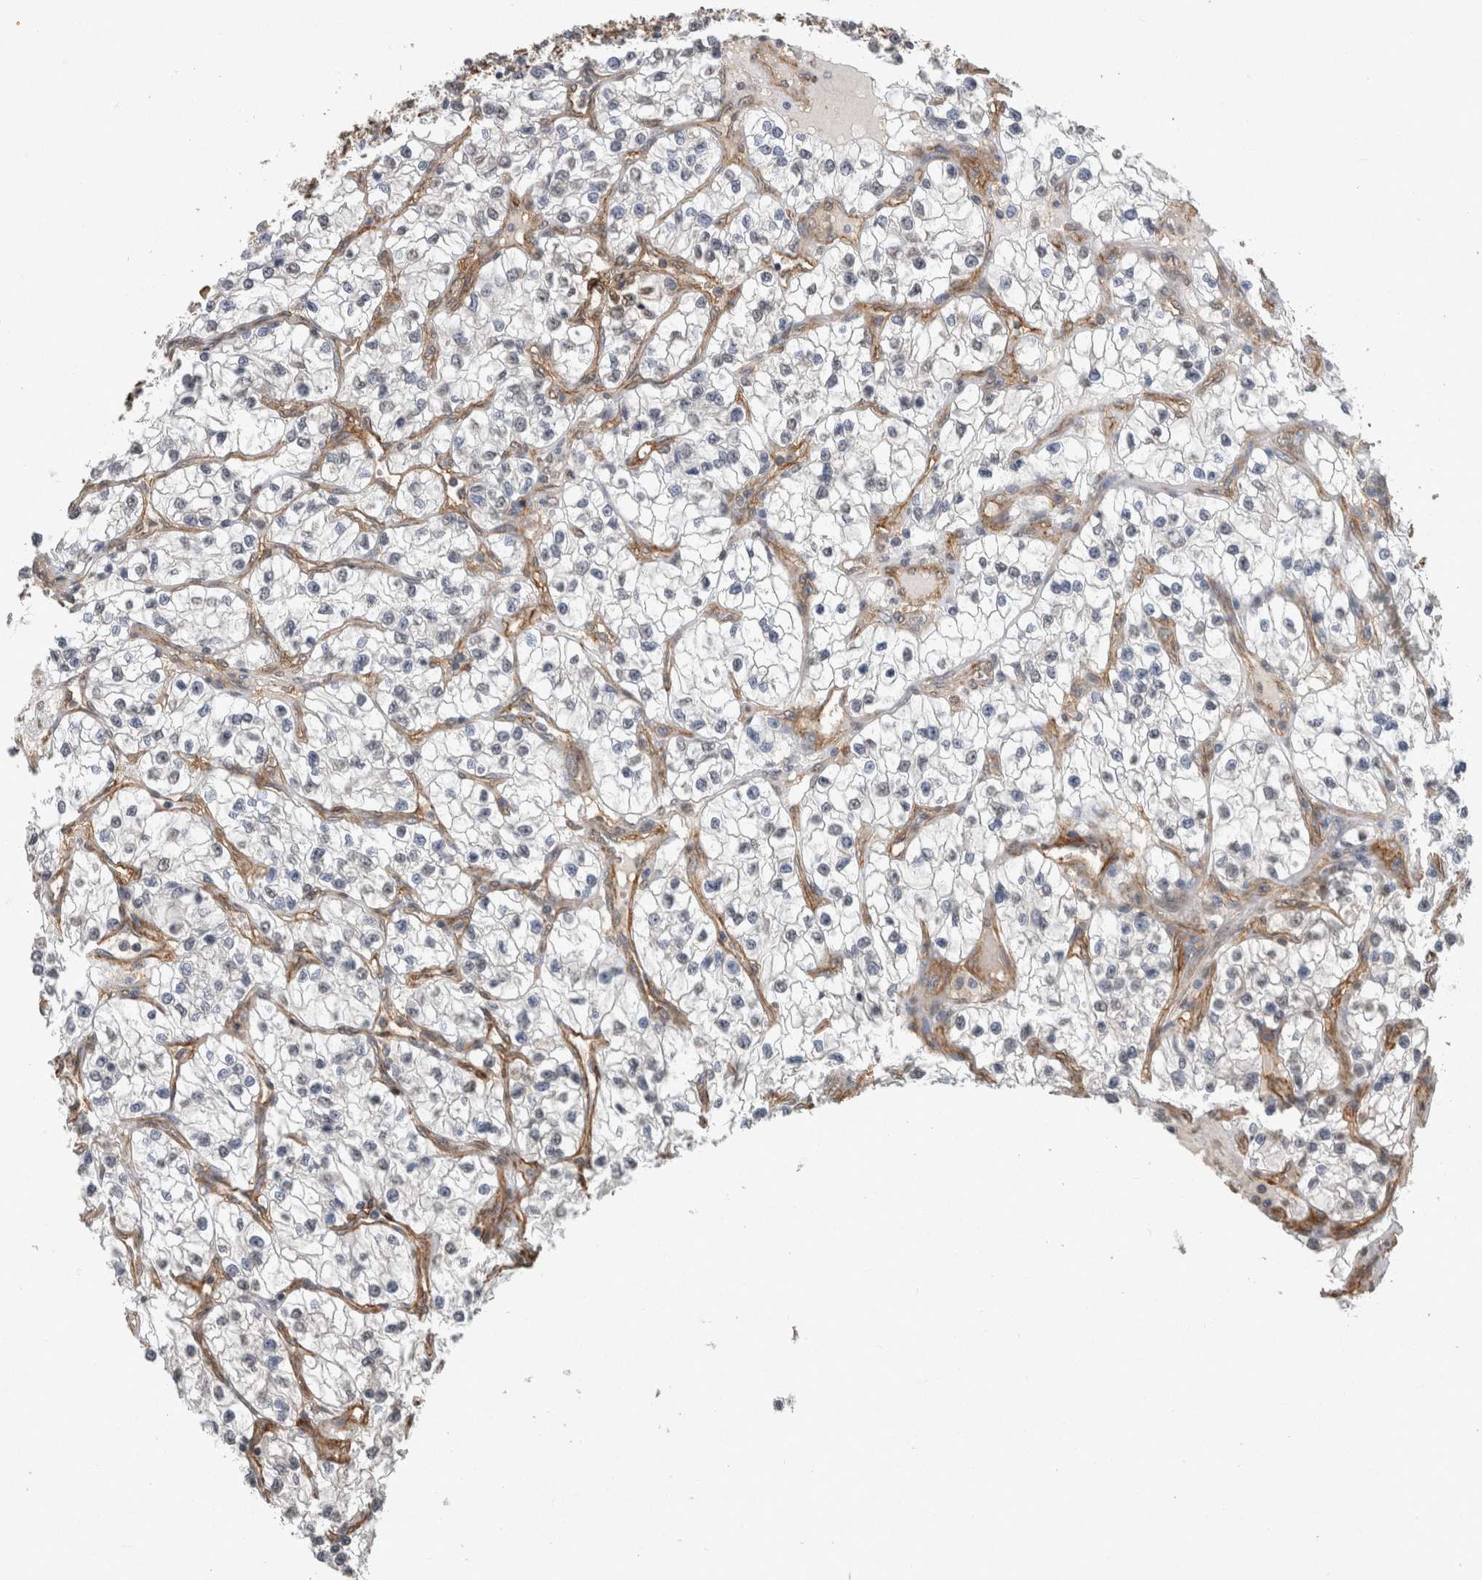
{"staining": {"intensity": "negative", "quantity": "none", "location": "none"}, "tissue": "renal cancer", "cell_type": "Tumor cells", "image_type": "cancer", "snomed": [{"axis": "morphology", "description": "Adenocarcinoma, NOS"}, {"axis": "topography", "description": "Kidney"}], "caption": "The micrograph shows no staining of tumor cells in adenocarcinoma (renal). (Brightfield microscopy of DAB (3,3'-diaminobenzidine) IHC at high magnification).", "gene": "RECK", "patient": {"sex": "female", "age": 57}}